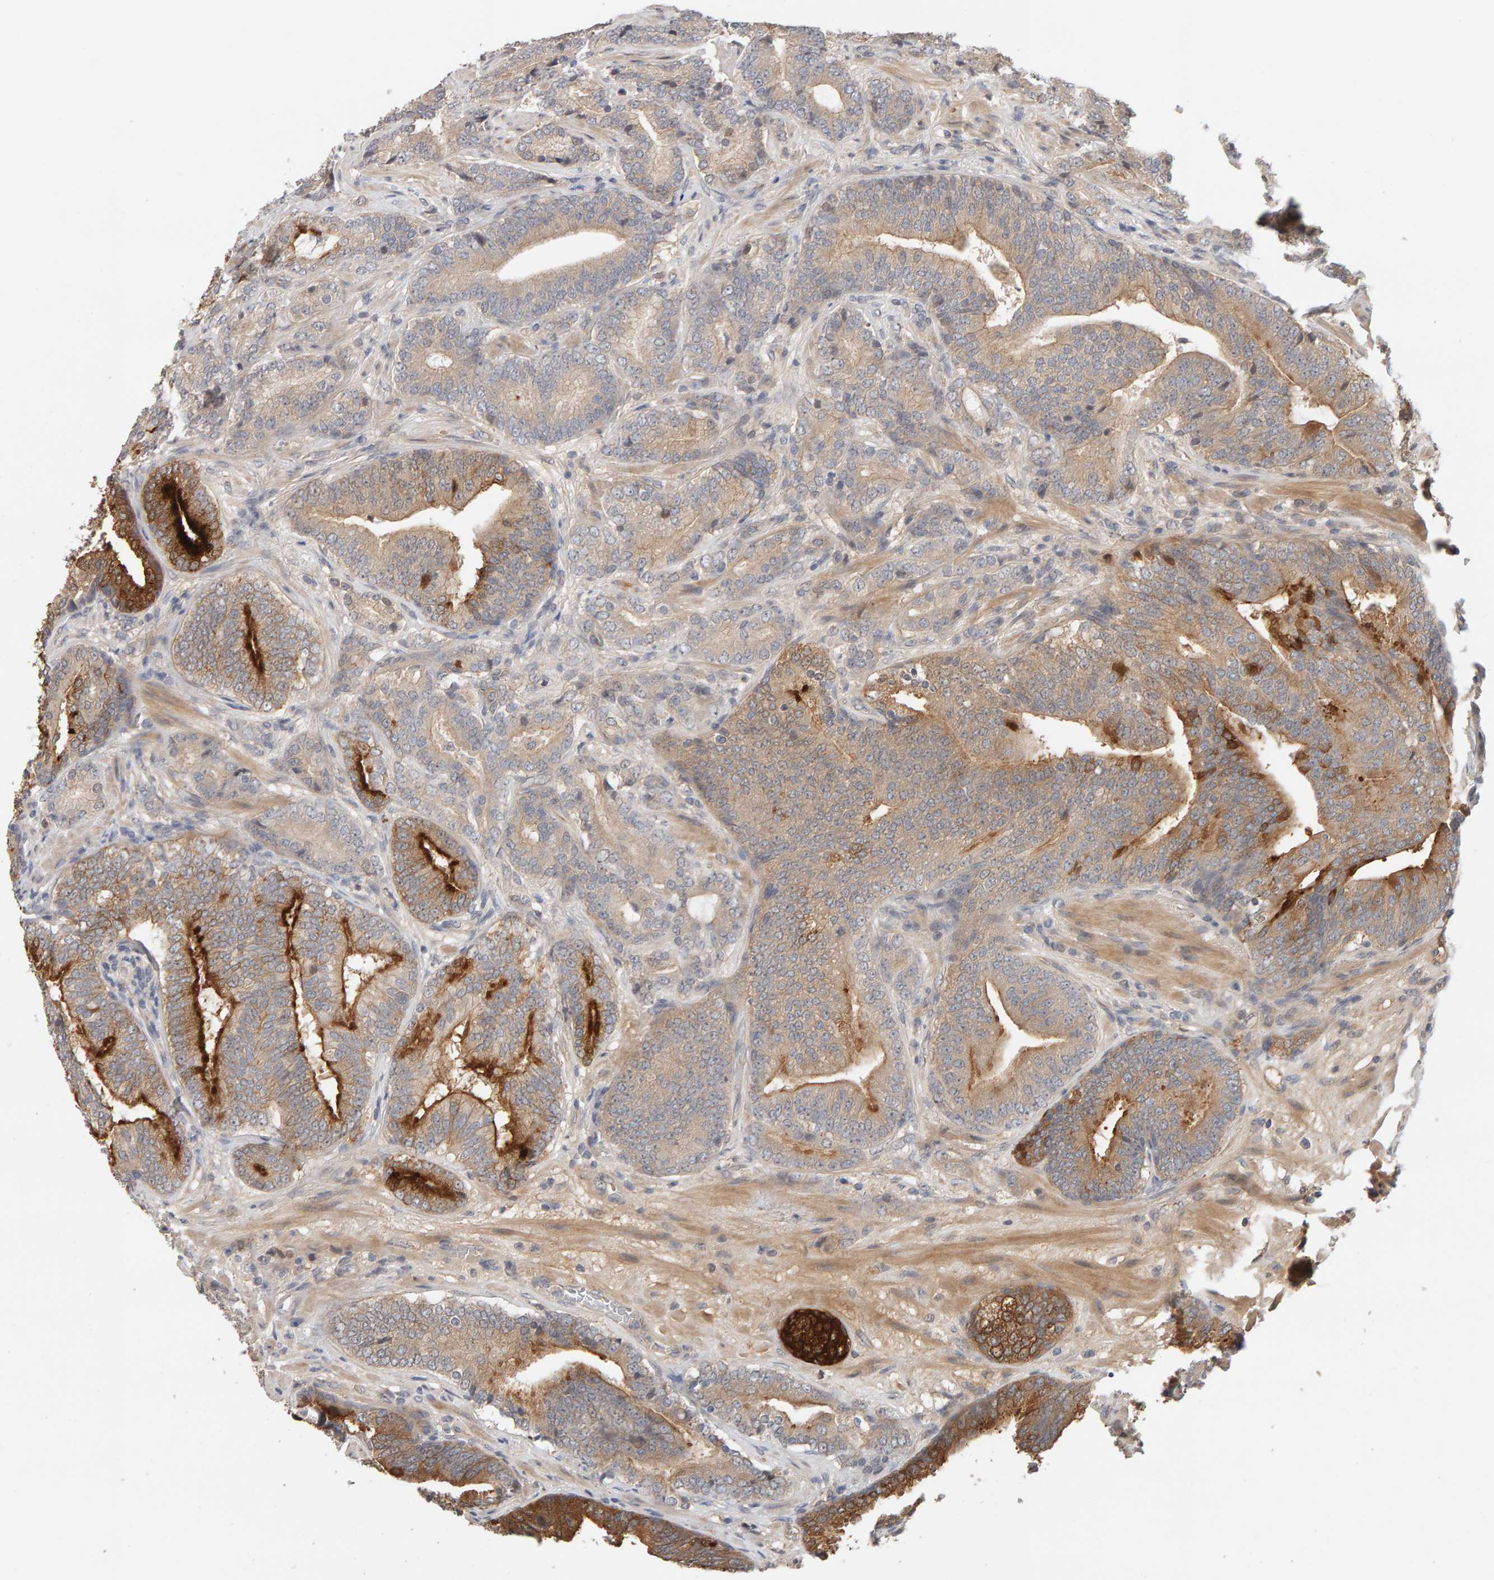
{"staining": {"intensity": "strong", "quantity": "<25%", "location": "cytoplasmic/membranous,nuclear"}, "tissue": "prostate cancer", "cell_type": "Tumor cells", "image_type": "cancer", "snomed": [{"axis": "morphology", "description": "Adenocarcinoma, High grade"}, {"axis": "topography", "description": "Prostate"}], "caption": "Brown immunohistochemical staining in human prostate cancer (high-grade adenocarcinoma) displays strong cytoplasmic/membranous and nuclear staining in approximately <25% of tumor cells.", "gene": "PPP1R16A", "patient": {"sex": "male", "age": 55}}